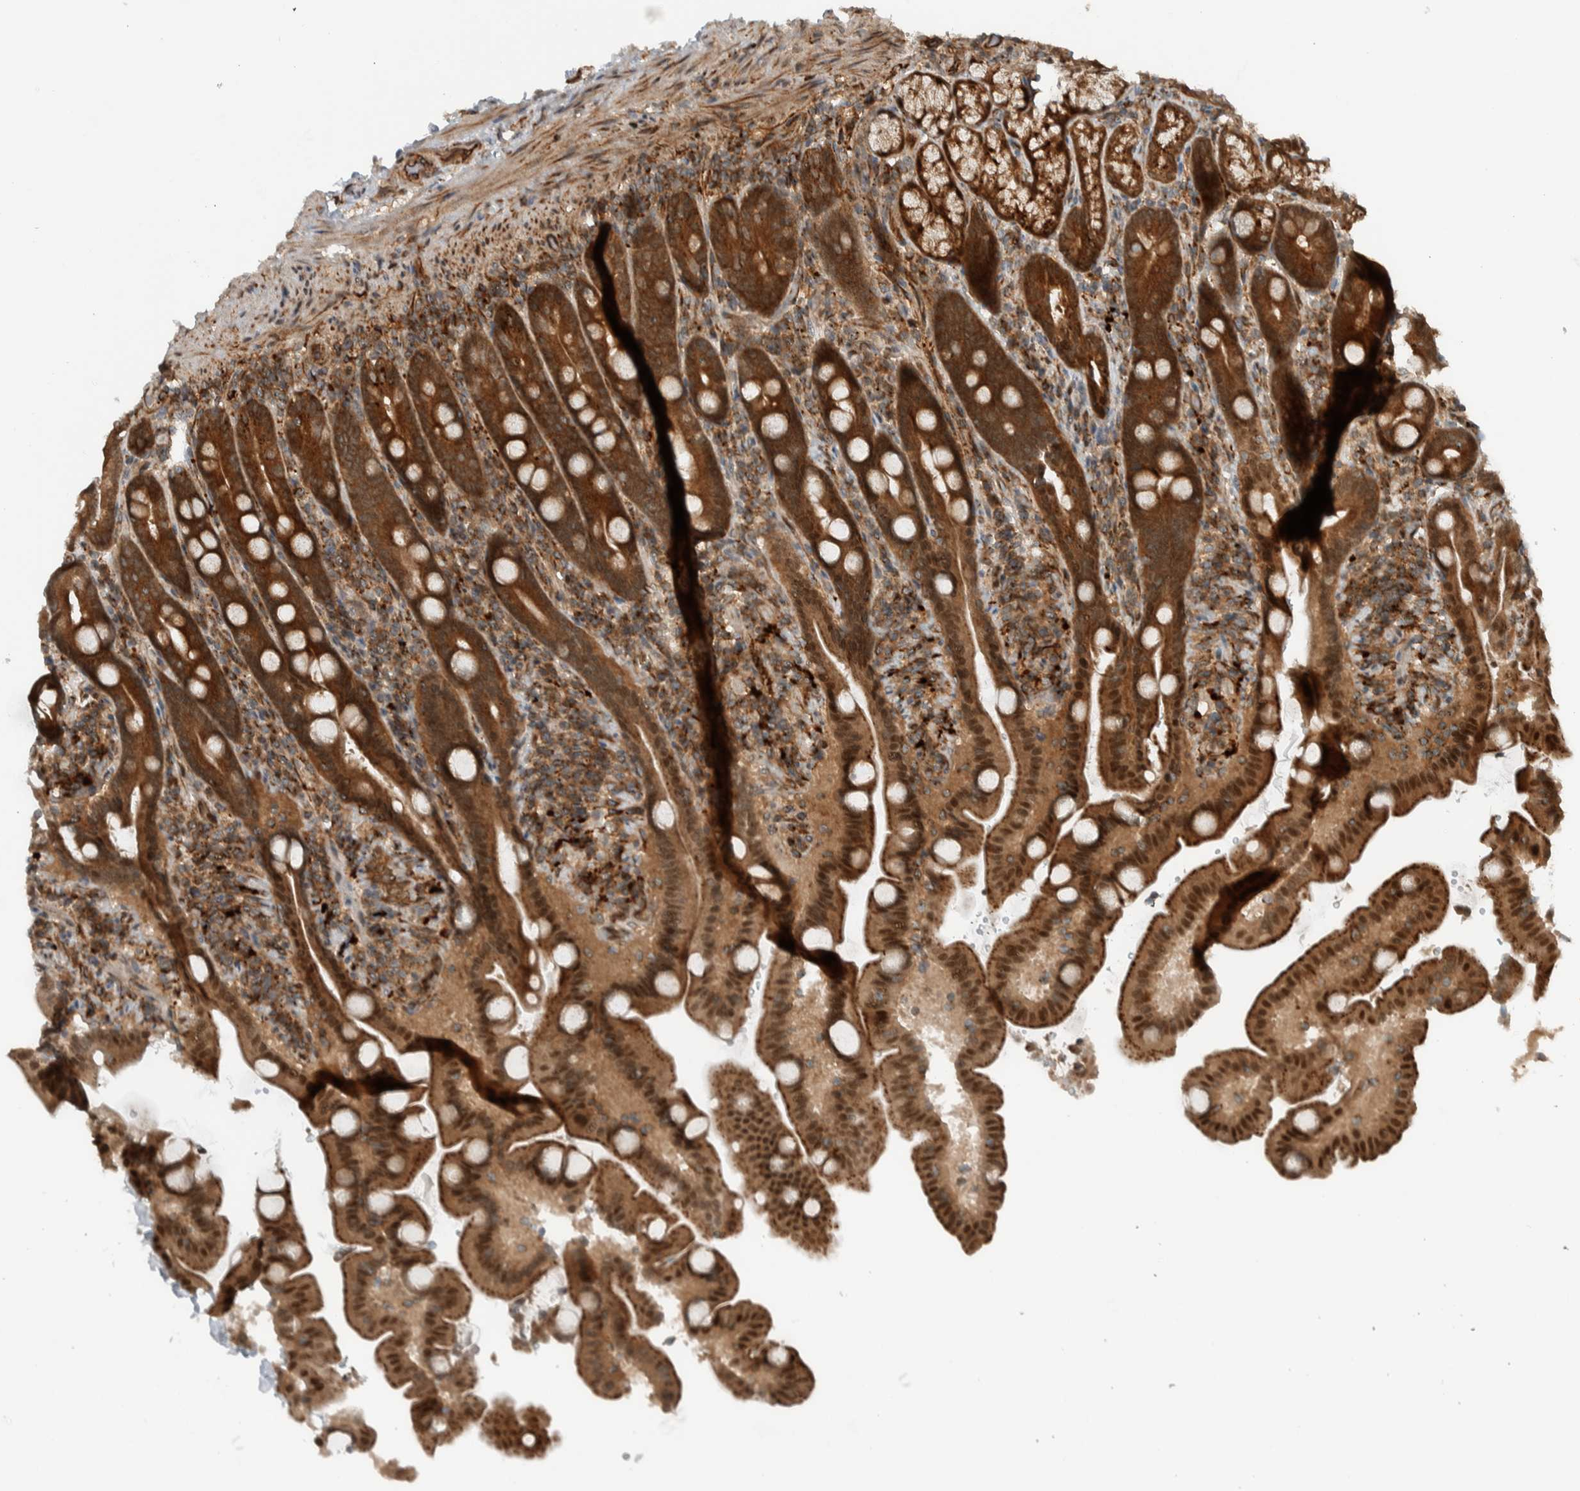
{"staining": {"intensity": "strong", "quantity": ">75%", "location": "cytoplasmic/membranous,nuclear"}, "tissue": "duodenum", "cell_type": "Glandular cells", "image_type": "normal", "snomed": [{"axis": "morphology", "description": "Normal tissue, NOS"}, {"axis": "topography", "description": "Duodenum"}], "caption": "Immunohistochemical staining of normal human duodenum exhibits high levels of strong cytoplasmic/membranous,nuclear staining in about >75% of glandular cells. (IHC, brightfield microscopy, high magnification).", "gene": "GIGYF1", "patient": {"sex": "male", "age": 54}}